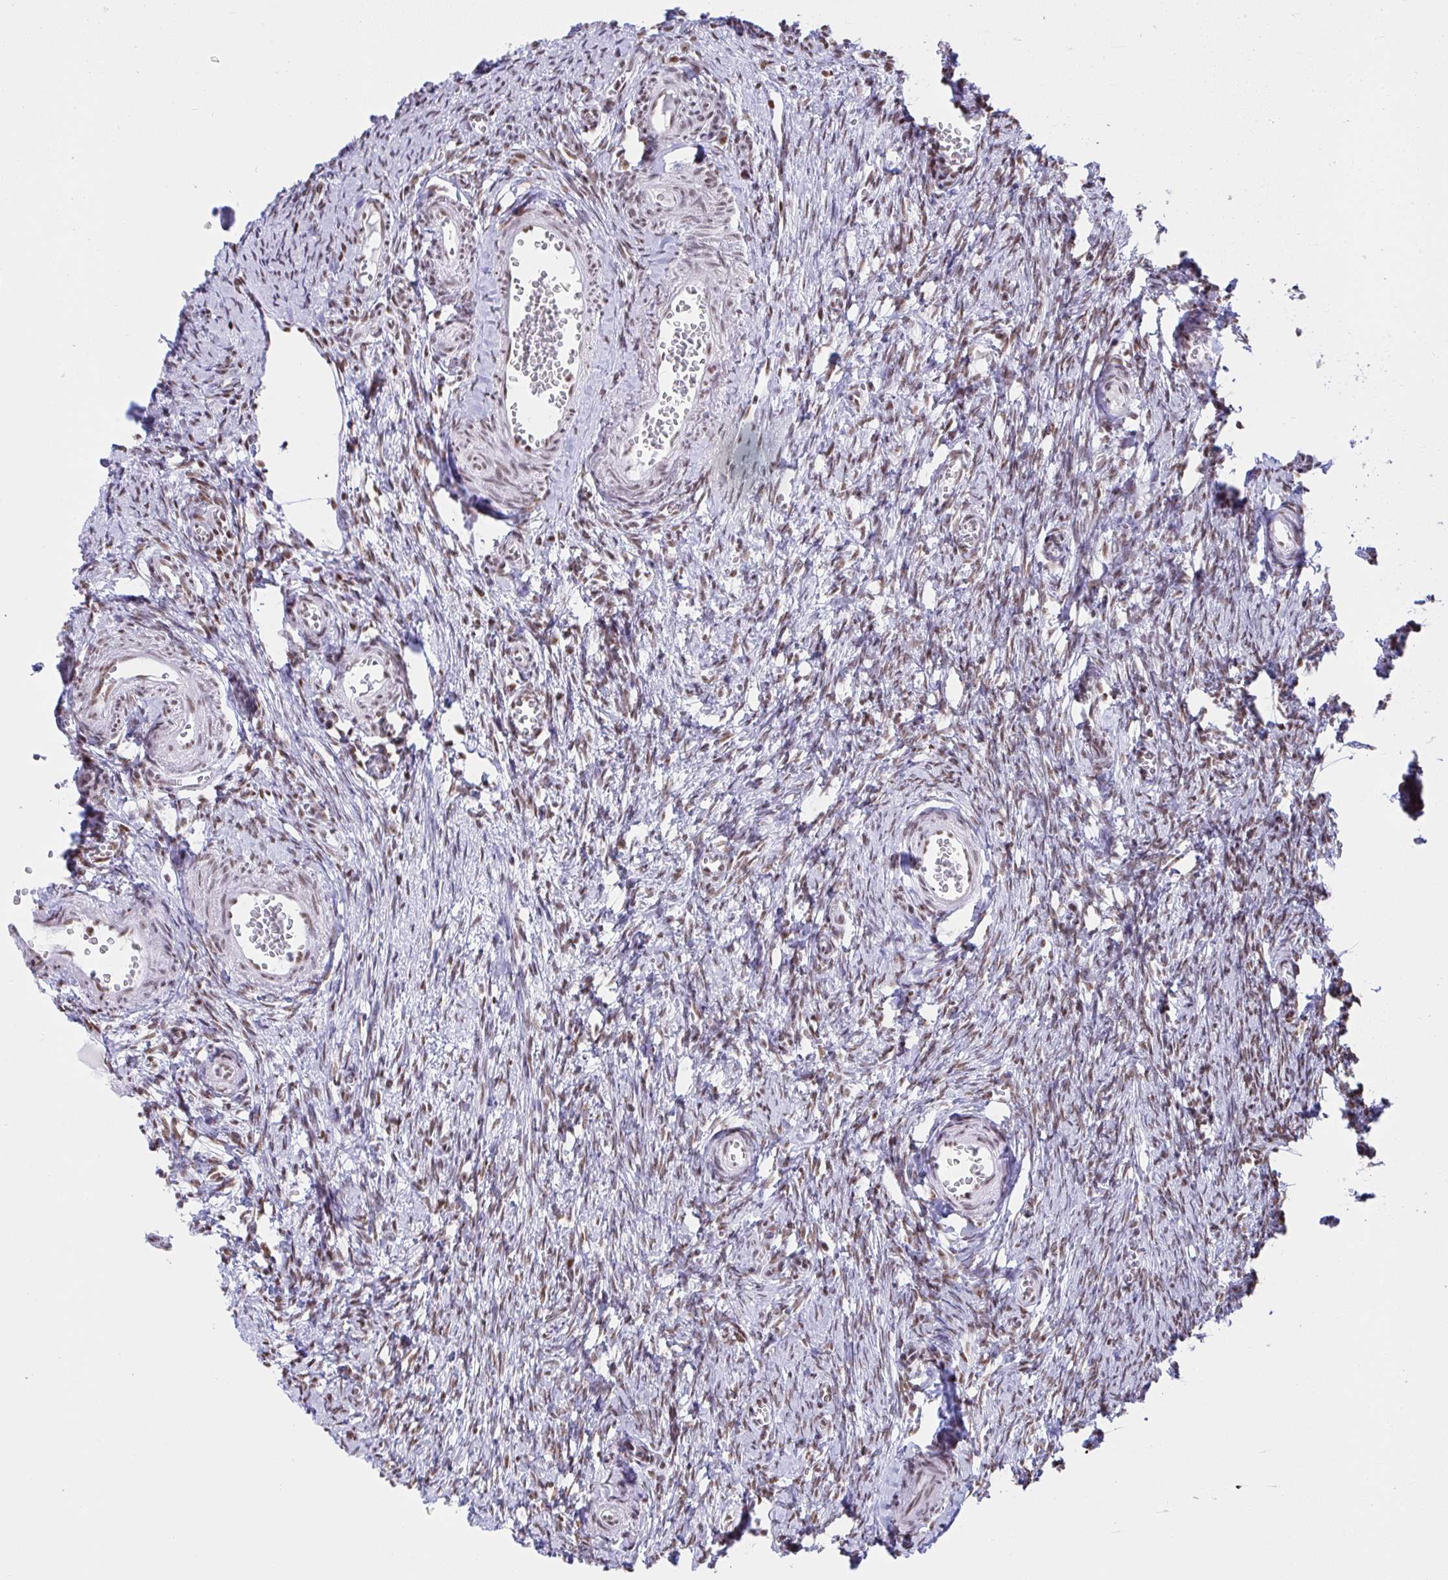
{"staining": {"intensity": "moderate", "quantity": ">75%", "location": "nuclear"}, "tissue": "ovary", "cell_type": "Ovarian stroma cells", "image_type": "normal", "snomed": [{"axis": "morphology", "description": "Normal tissue, NOS"}, {"axis": "topography", "description": "Ovary"}], "caption": "Benign ovary was stained to show a protein in brown. There is medium levels of moderate nuclear positivity in about >75% of ovarian stroma cells. (DAB IHC, brown staining for protein, blue staining for nuclei).", "gene": "DDX52", "patient": {"sex": "female", "age": 41}}